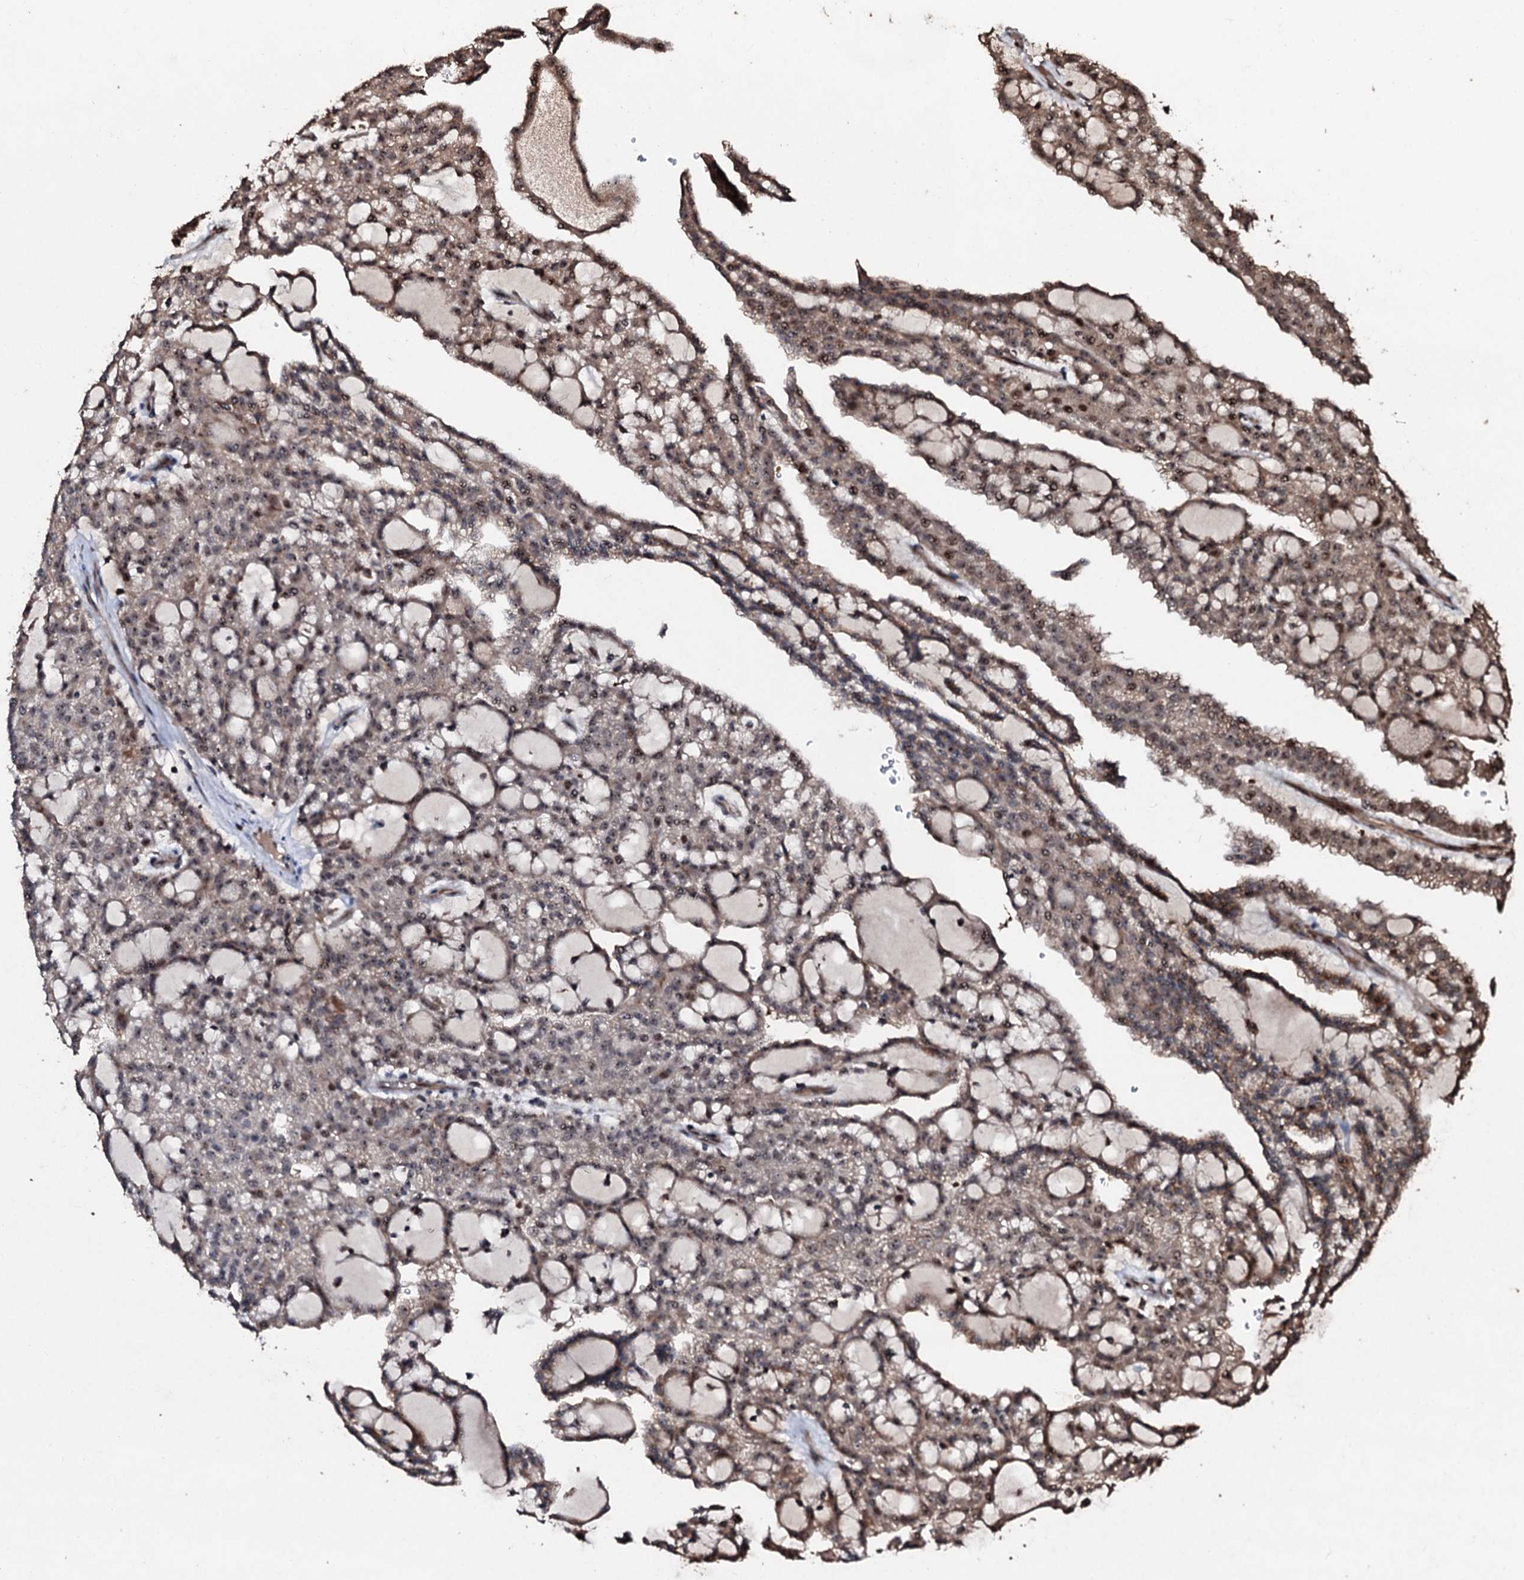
{"staining": {"intensity": "moderate", "quantity": ">75%", "location": "nuclear"}, "tissue": "renal cancer", "cell_type": "Tumor cells", "image_type": "cancer", "snomed": [{"axis": "morphology", "description": "Adenocarcinoma, NOS"}, {"axis": "topography", "description": "Kidney"}], "caption": "The histopathology image shows a brown stain indicating the presence of a protein in the nuclear of tumor cells in renal cancer. Ihc stains the protein of interest in brown and the nuclei are stained blue.", "gene": "SUPT7L", "patient": {"sex": "male", "age": 63}}